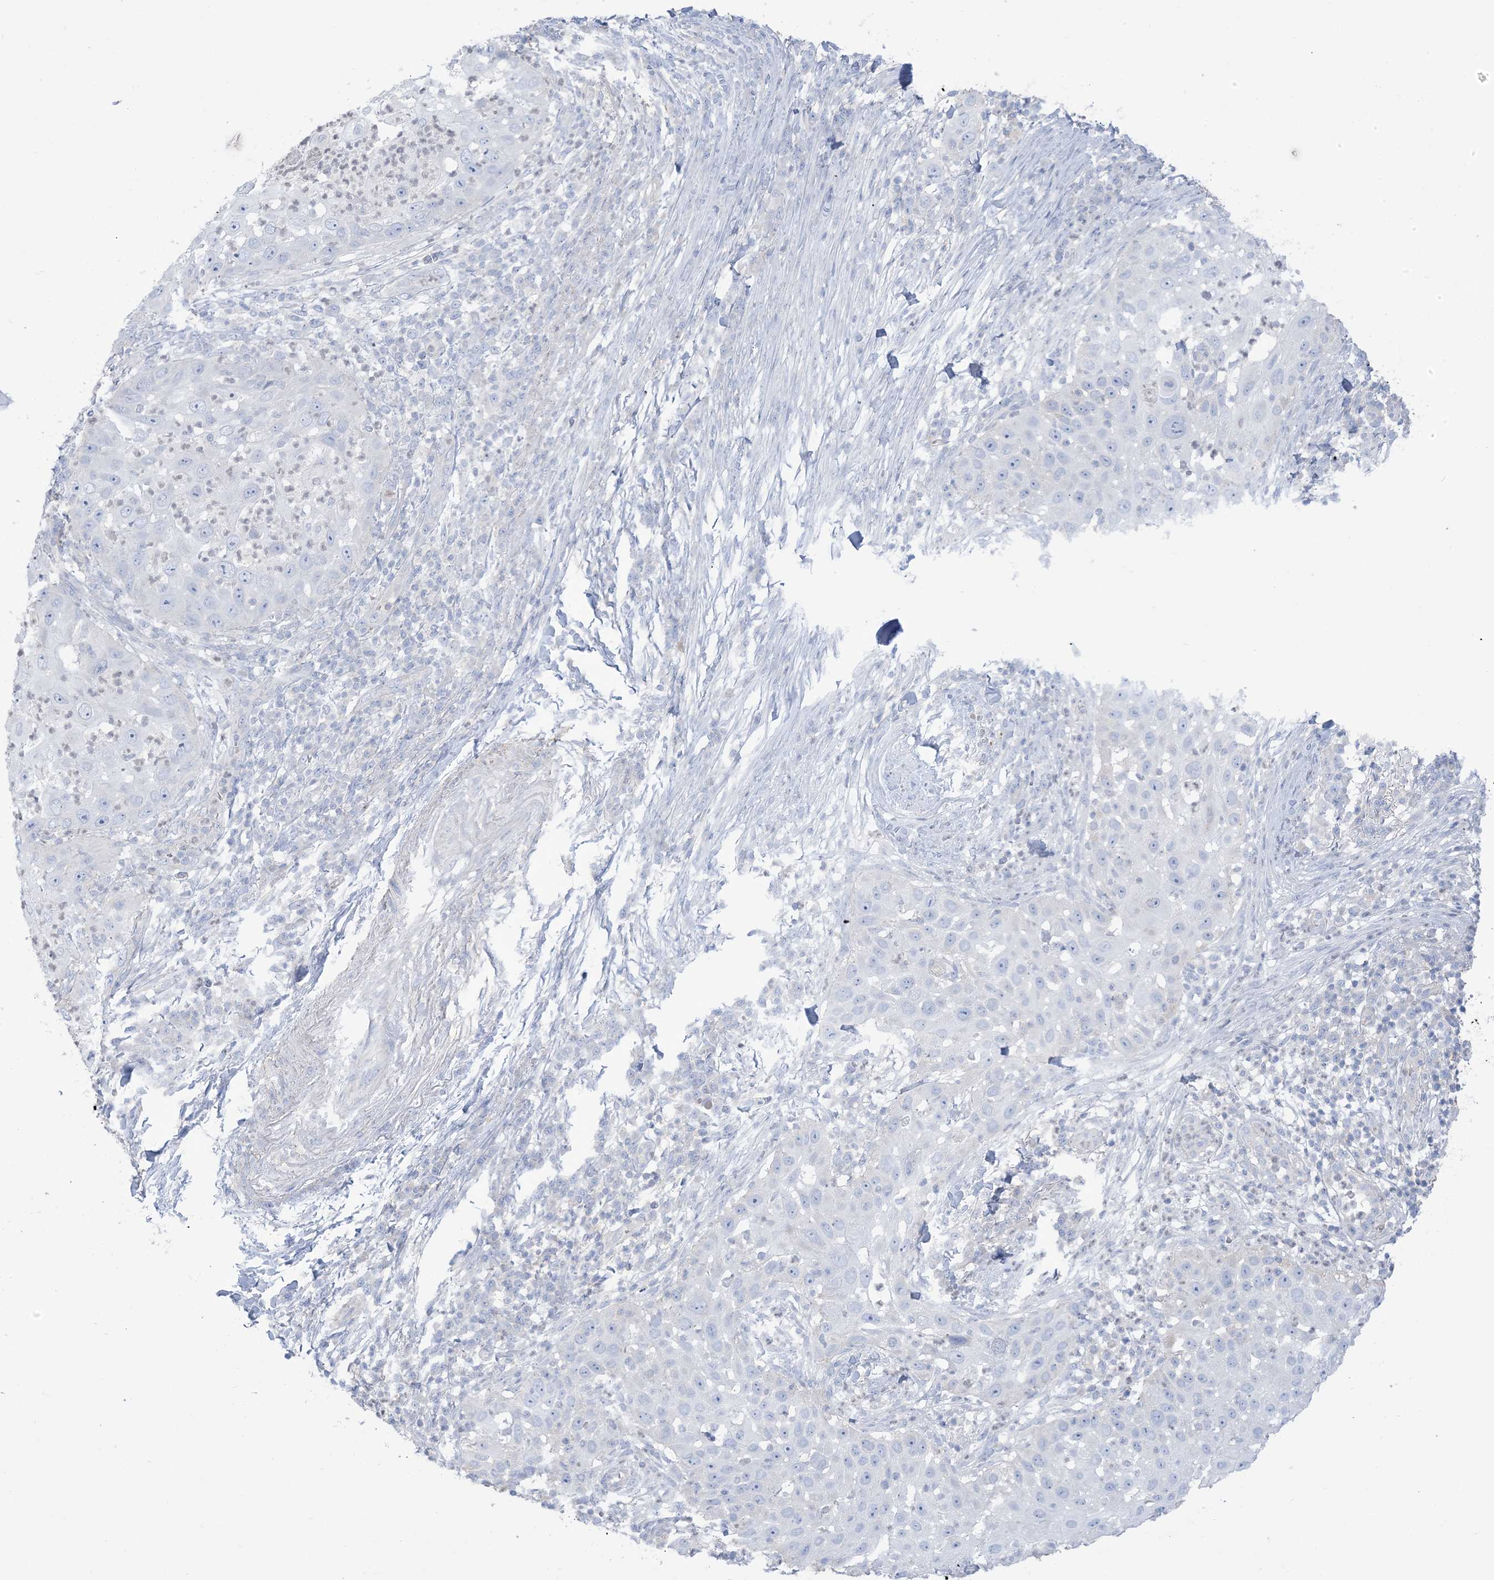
{"staining": {"intensity": "negative", "quantity": "none", "location": "none"}, "tissue": "skin cancer", "cell_type": "Tumor cells", "image_type": "cancer", "snomed": [{"axis": "morphology", "description": "Squamous cell carcinoma, NOS"}, {"axis": "topography", "description": "Skin"}], "caption": "DAB (3,3'-diaminobenzidine) immunohistochemical staining of skin squamous cell carcinoma displays no significant positivity in tumor cells.", "gene": "MTHFD2L", "patient": {"sex": "female", "age": 44}}